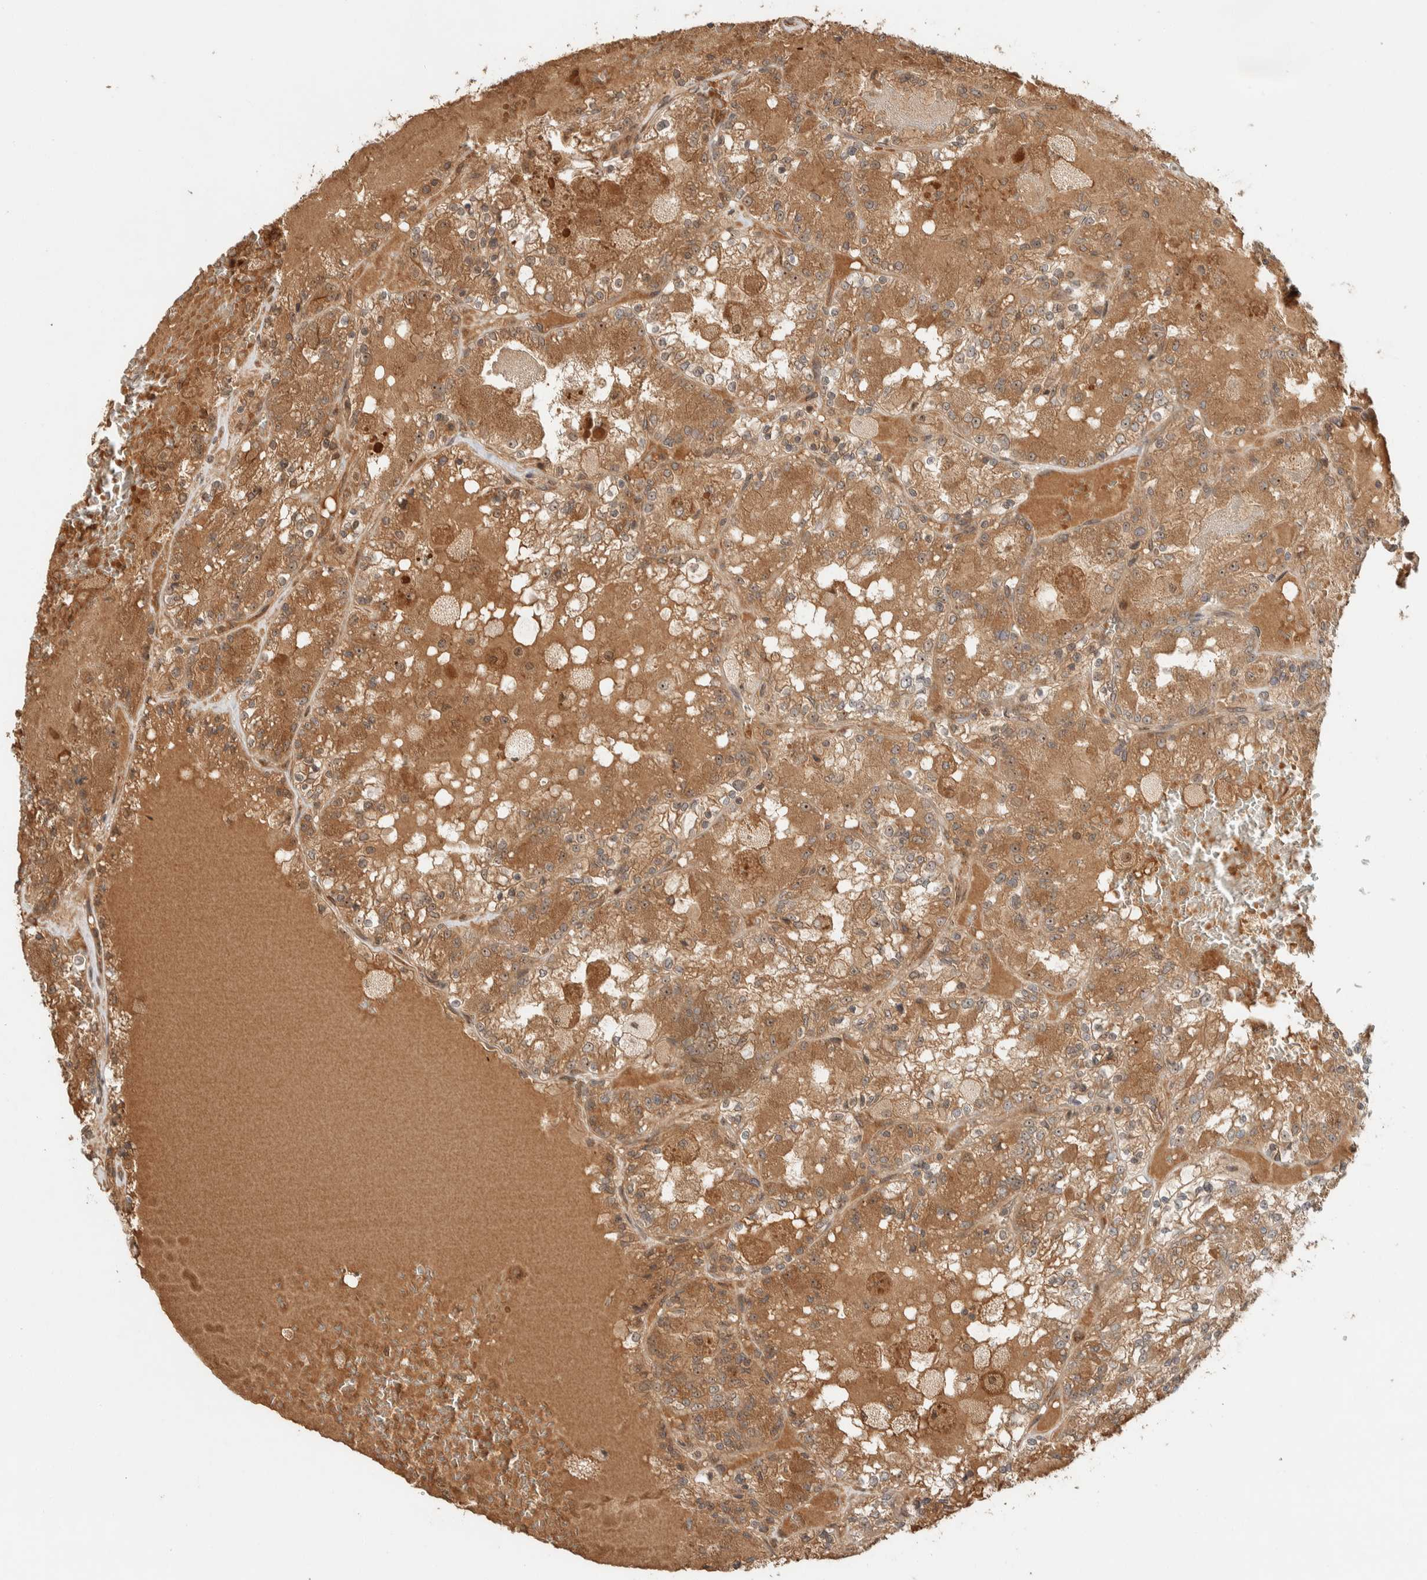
{"staining": {"intensity": "moderate", "quantity": ">75%", "location": "cytoplasmic/membranous"}, "tissue": "renal cancer", "cell_type": "Tumor cells", "image_type": "cancer", "snomed": [{"axis": "morphology", "description": "Adenocarcinoma, NOS"}, {"axis": "topography", "description": "Kidney"}], "caption": "IHC (DAB) staining of renal adenocarcinoma exhibits moderate cytoplasmic/membranous protein expression in approximately >75% of tumor cells. Nuclei are stained in blue.", "gene": "ZBTB2", "patient": {"sex": "female", "age": 56}}